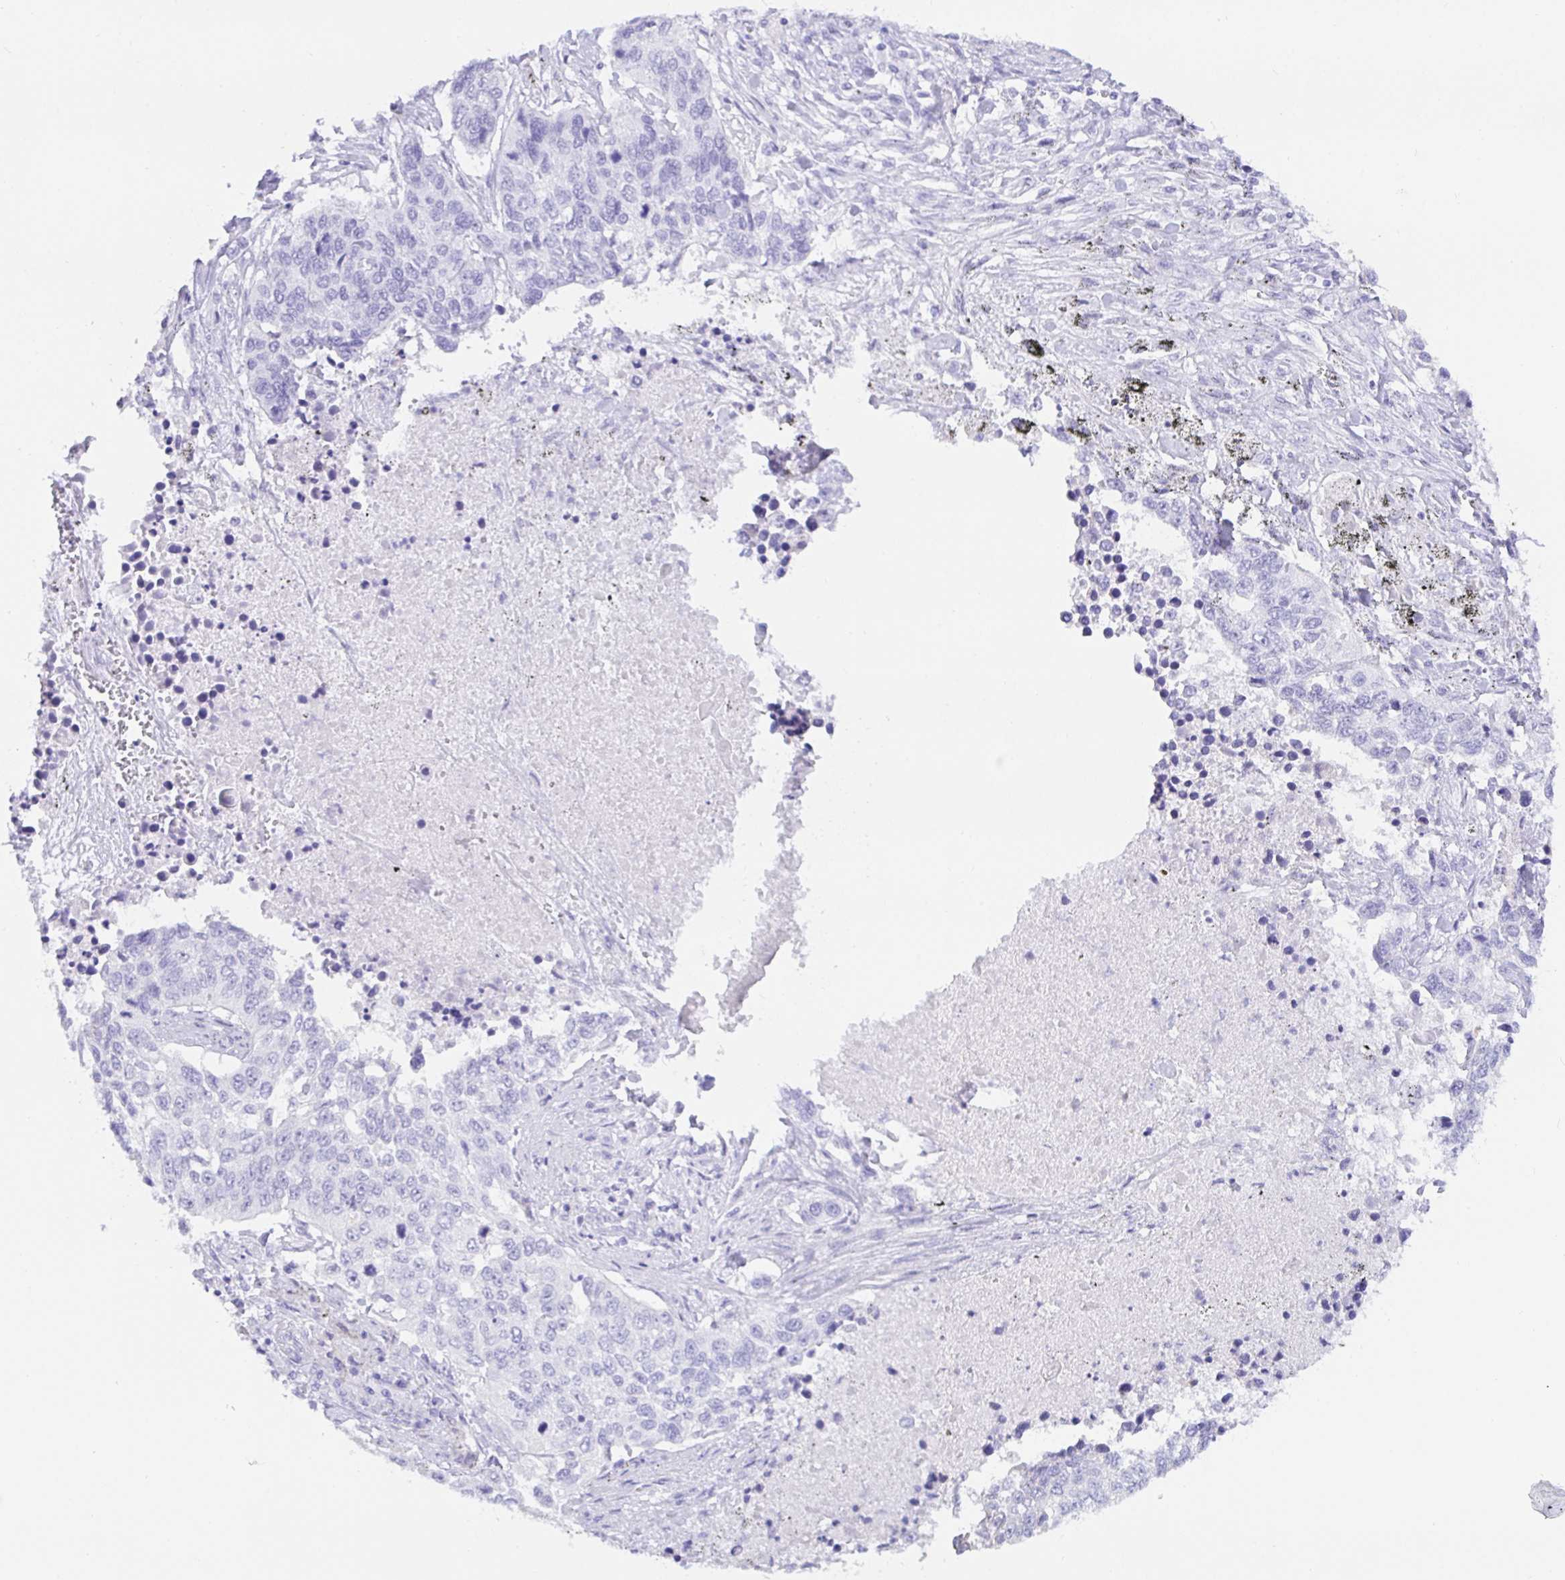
{"staining": {"intensity": "negative", "quantity": "none", "location": "none"}, "tissue": "lung cancer", "cell_type": "Tumor cells", "image_type": "cancer", "snomed": [{"axis": "morphology", "description": "Squamous cell carcinoma, NOS"}, {"axis": "topography", "description": "Lung"}], "caption": "This is an immunohistochemistry micrograph of lung cancer (squamous cell carcinoma). There is no staining in tumor cells.", "gene": "PAX8", "patient": {"sex": "male", "age": 62}}